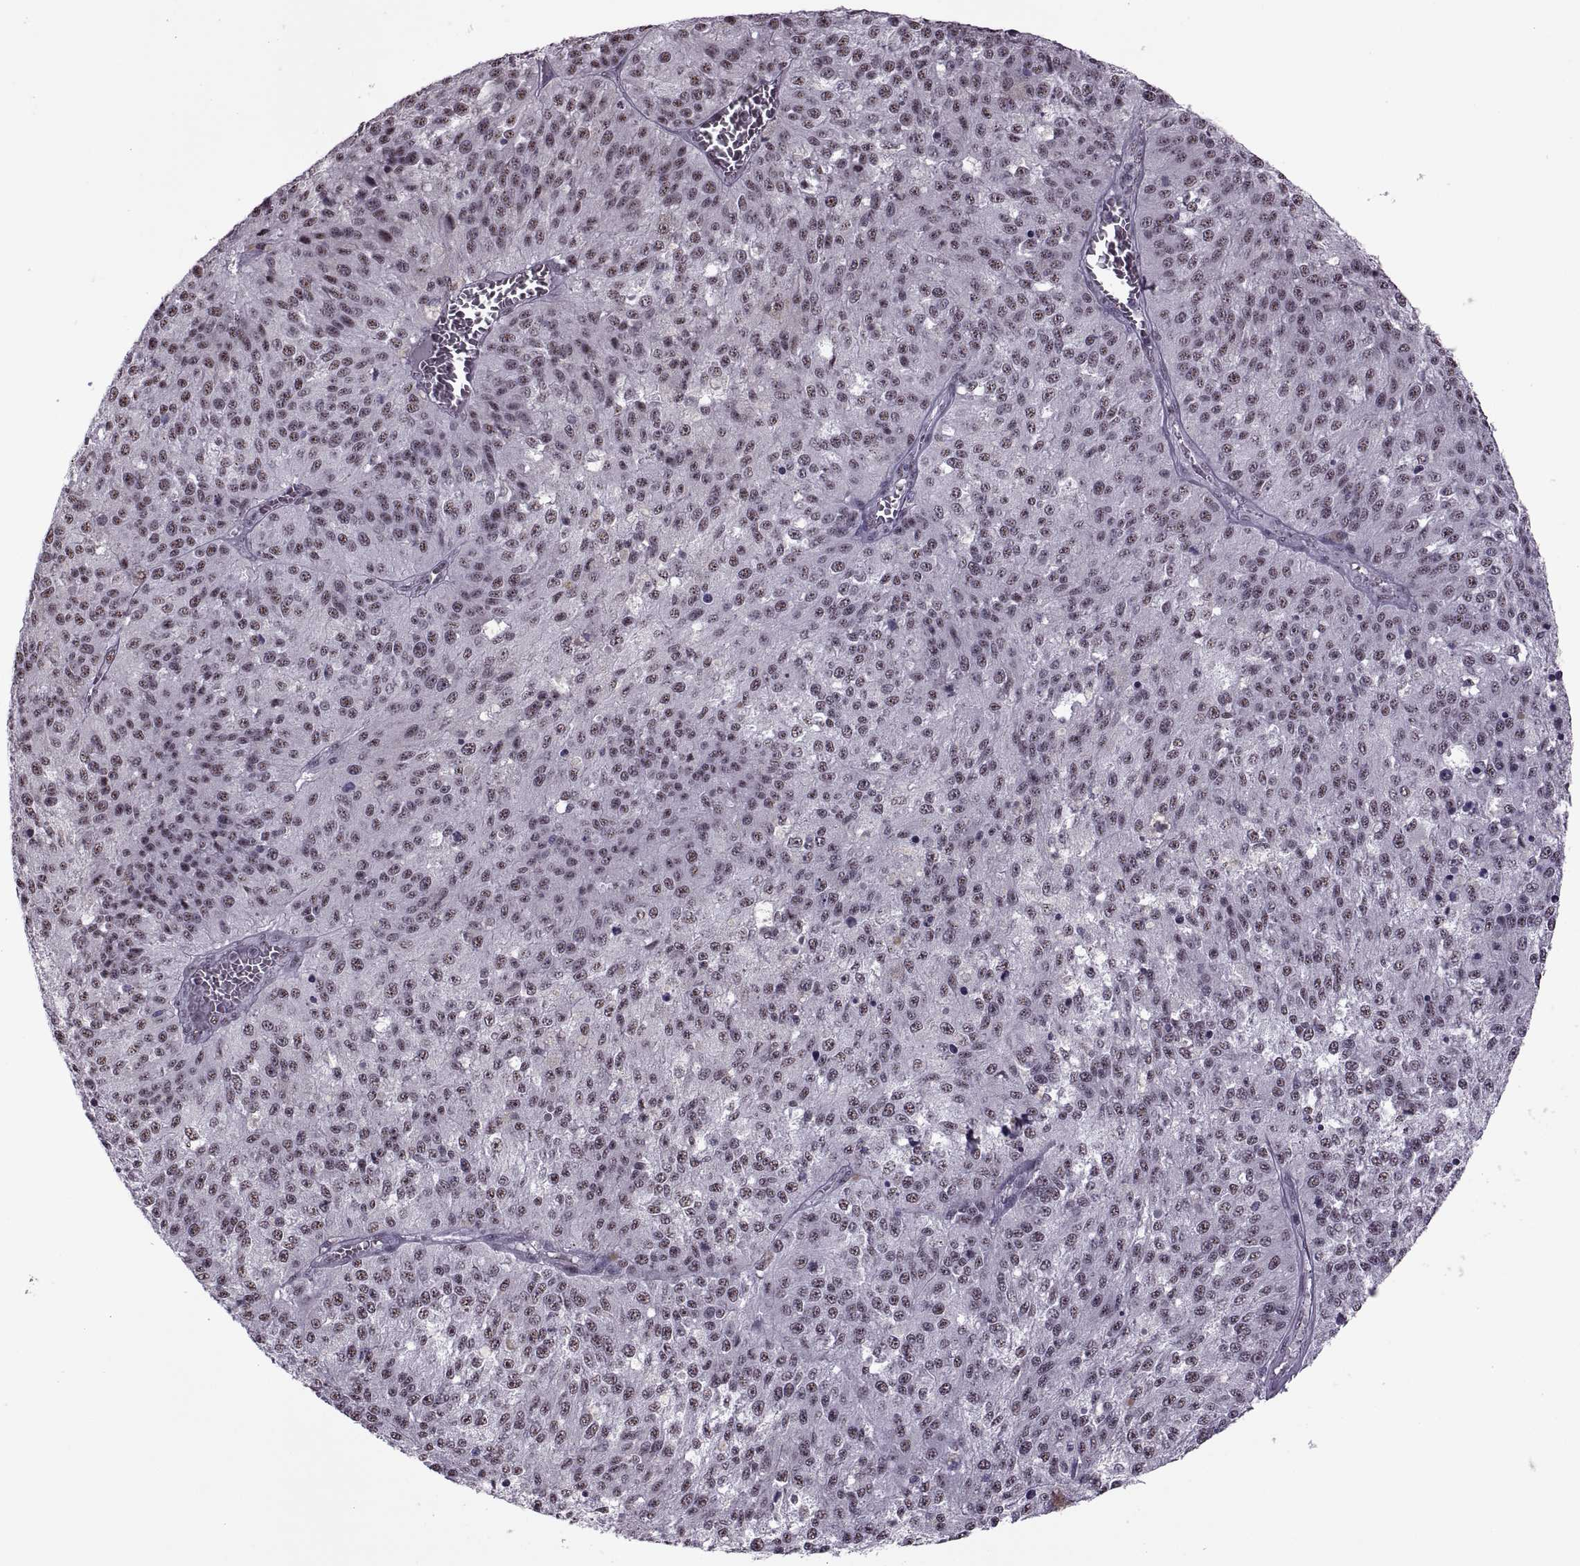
{"staining": {"intensity": "weak", "quantity": ">75%", "location": "nuclear"}, "tissue": "melanoma", "cell_type": "Tumor cells", "image_type": "cancer", "snomed": [{"axis": "morphology", "description": "Malignant melanoma, Metastatic site"}, {"axis": "topography", "description": "Lymph node"}], "caption": "A histopathology image of human melanoma stained for a protein displays weak nuclear brown staining in tumor cells.", "gene": "MAGEA4", "patient": {"sex": "female", "age": 64}}